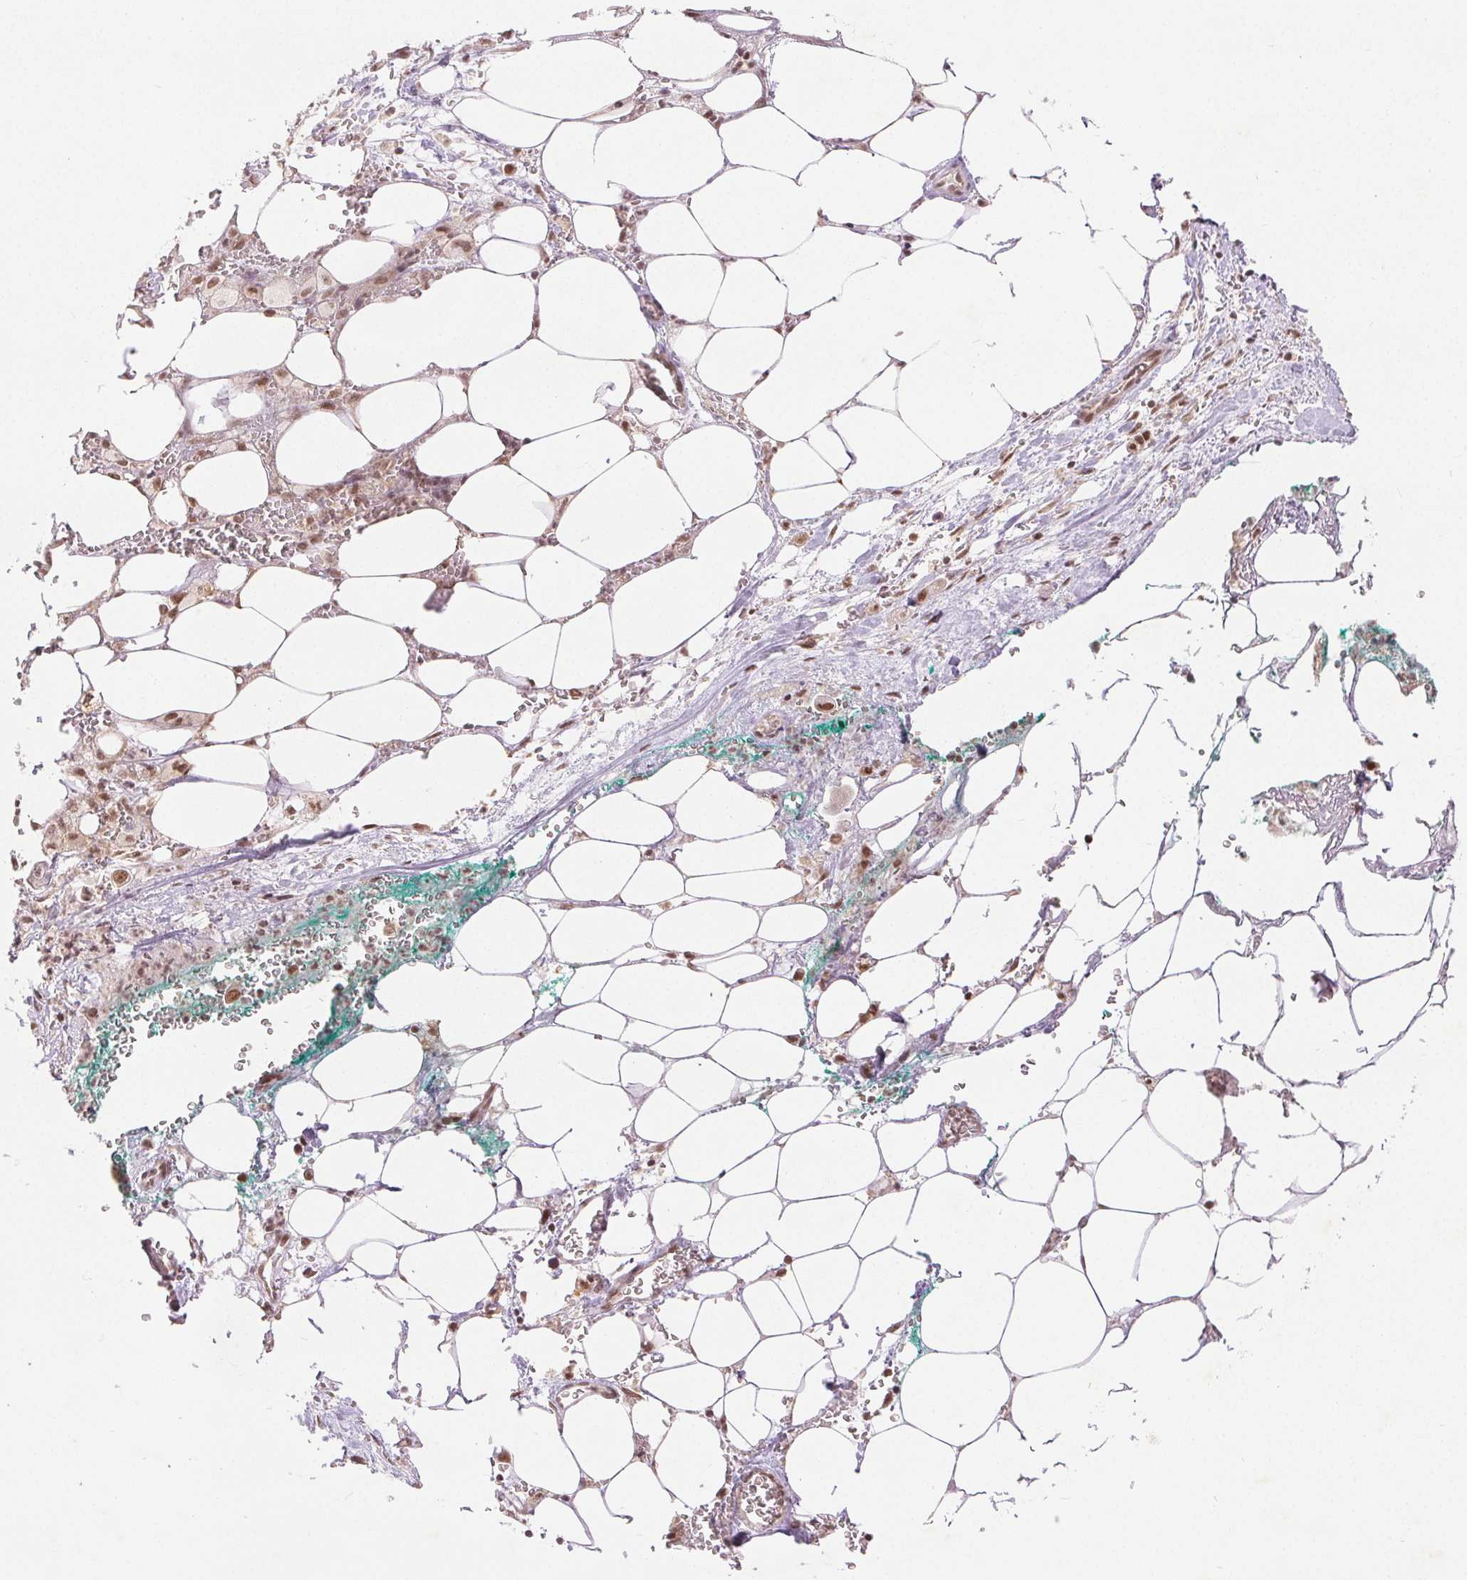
{"staining": {"intensity": "moderate", "quantity": ">75%", "location": "nuclear"}, "tissue": "pancreatic cancer", "cell_type": "Tumor cells", "image_type": "cancer", "snomed": [{"axis": "morphology", "description": "Adenocarcinoma, NOS"}, {"axis": "topography", "description": "Pancreas"}], "caption": "Adenocarcinoma (pancreatic) was stained to show a protein in brown. There is medium levels of moderate nuclear staining in approximately >75% of tumor cells.", "gene": "DEK", "patient": {"sex": "male", "age": 61}}